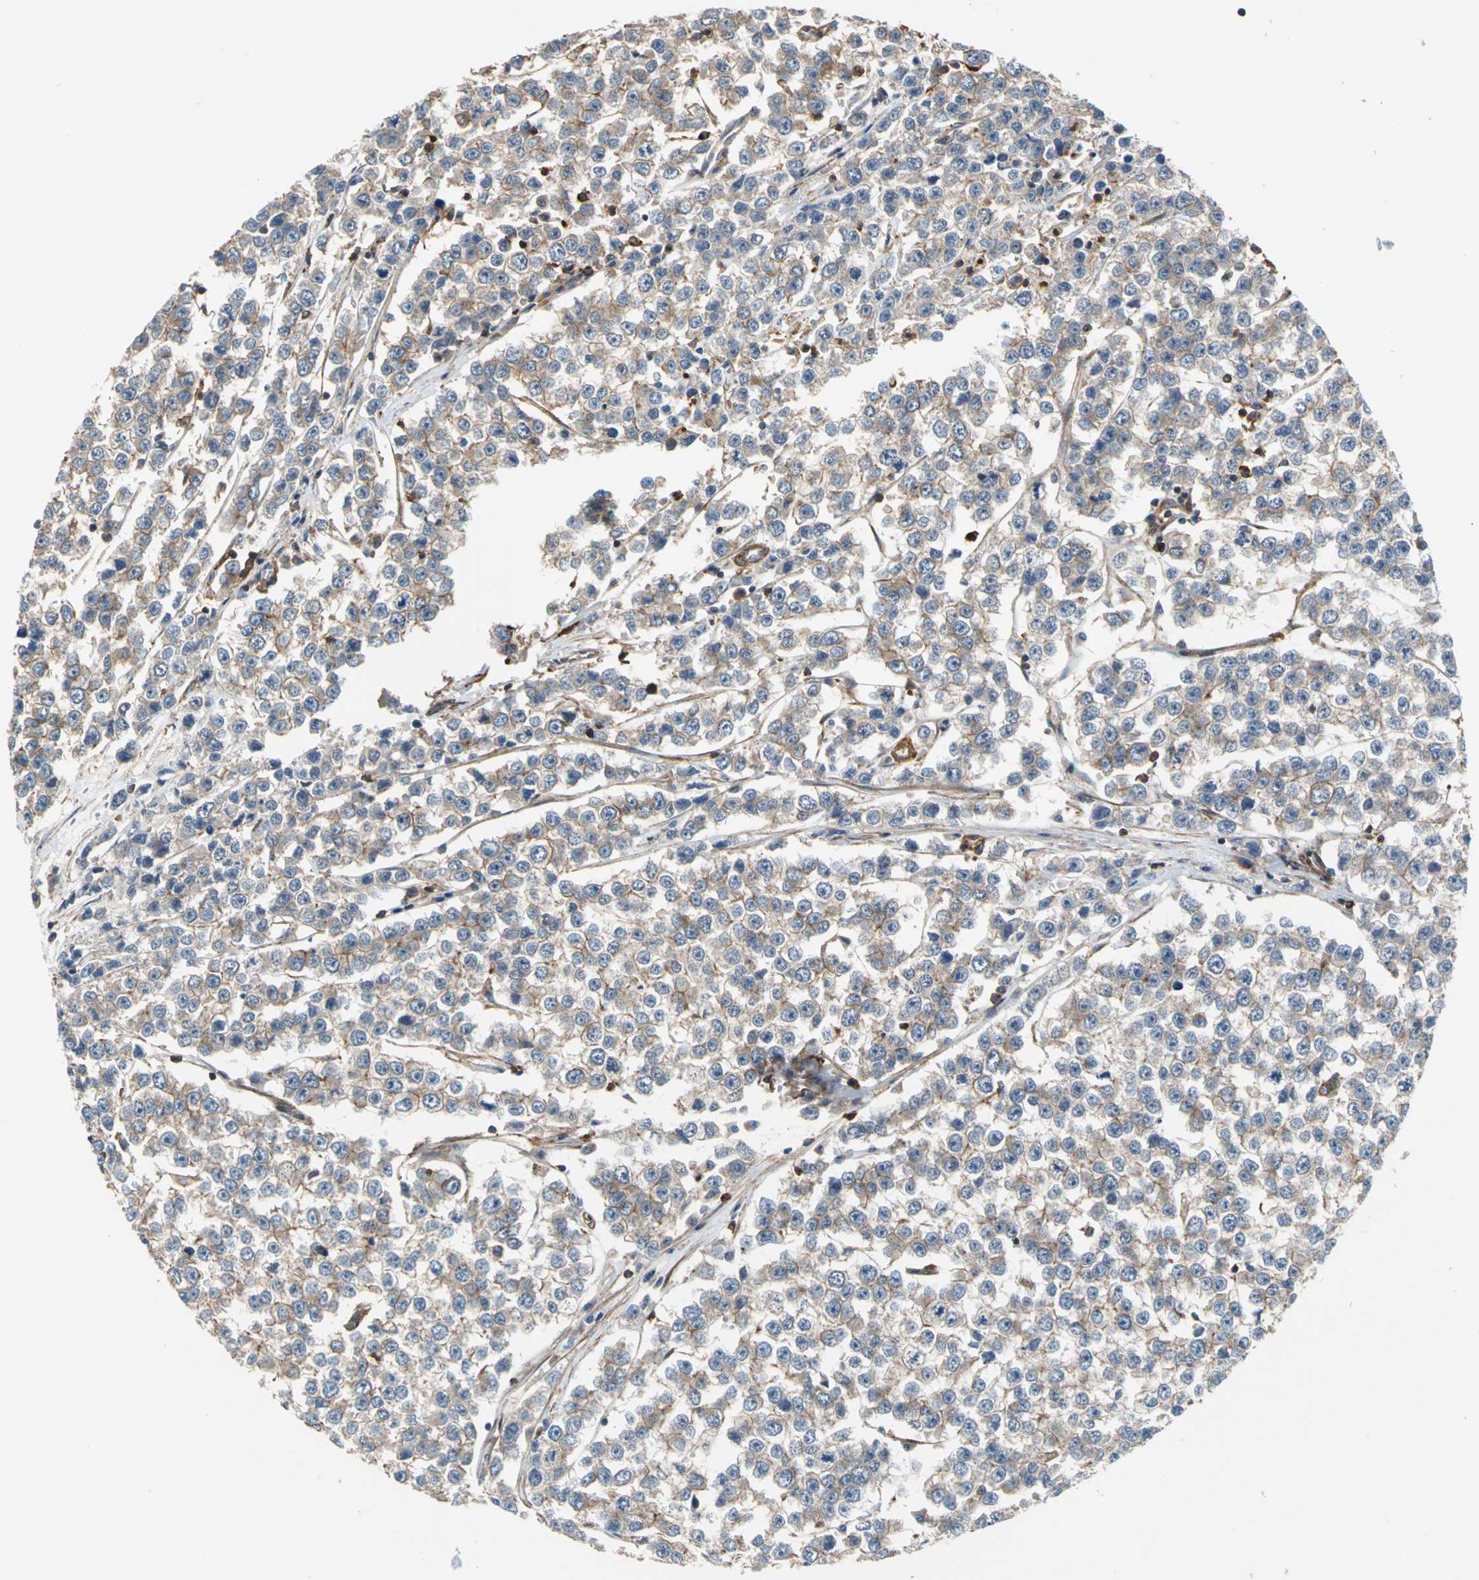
{"staining": {"intensity": "moderate", "quantity": ">75%", "location": "cytoplasmic/membranous"}, "tissue": "testis cancer", "cell_type": "Tumor cells", "image_type": "cancer", "snomed": [{"axis": "morphology", "description": "Seminoma, NOS"}, {"axis": "morphology", "description": "Carcinoma, Embryonal, NOS"}, {"axis": "topography", "description": "Testis"}], "caption": "Seminoma (testis) was stained to show a protein in brown. There is medium levels of moderate cytoplasmic/membranous staining in about >75% of tumor cells. The staining was performed using DAB (3,3'-diaminobenzidine), with brown indicating positive protein expression. Nuclei are stained blue with hematoxylin.", "gene": "PARVA", "patient": {"sex": "male", "age": 52}}